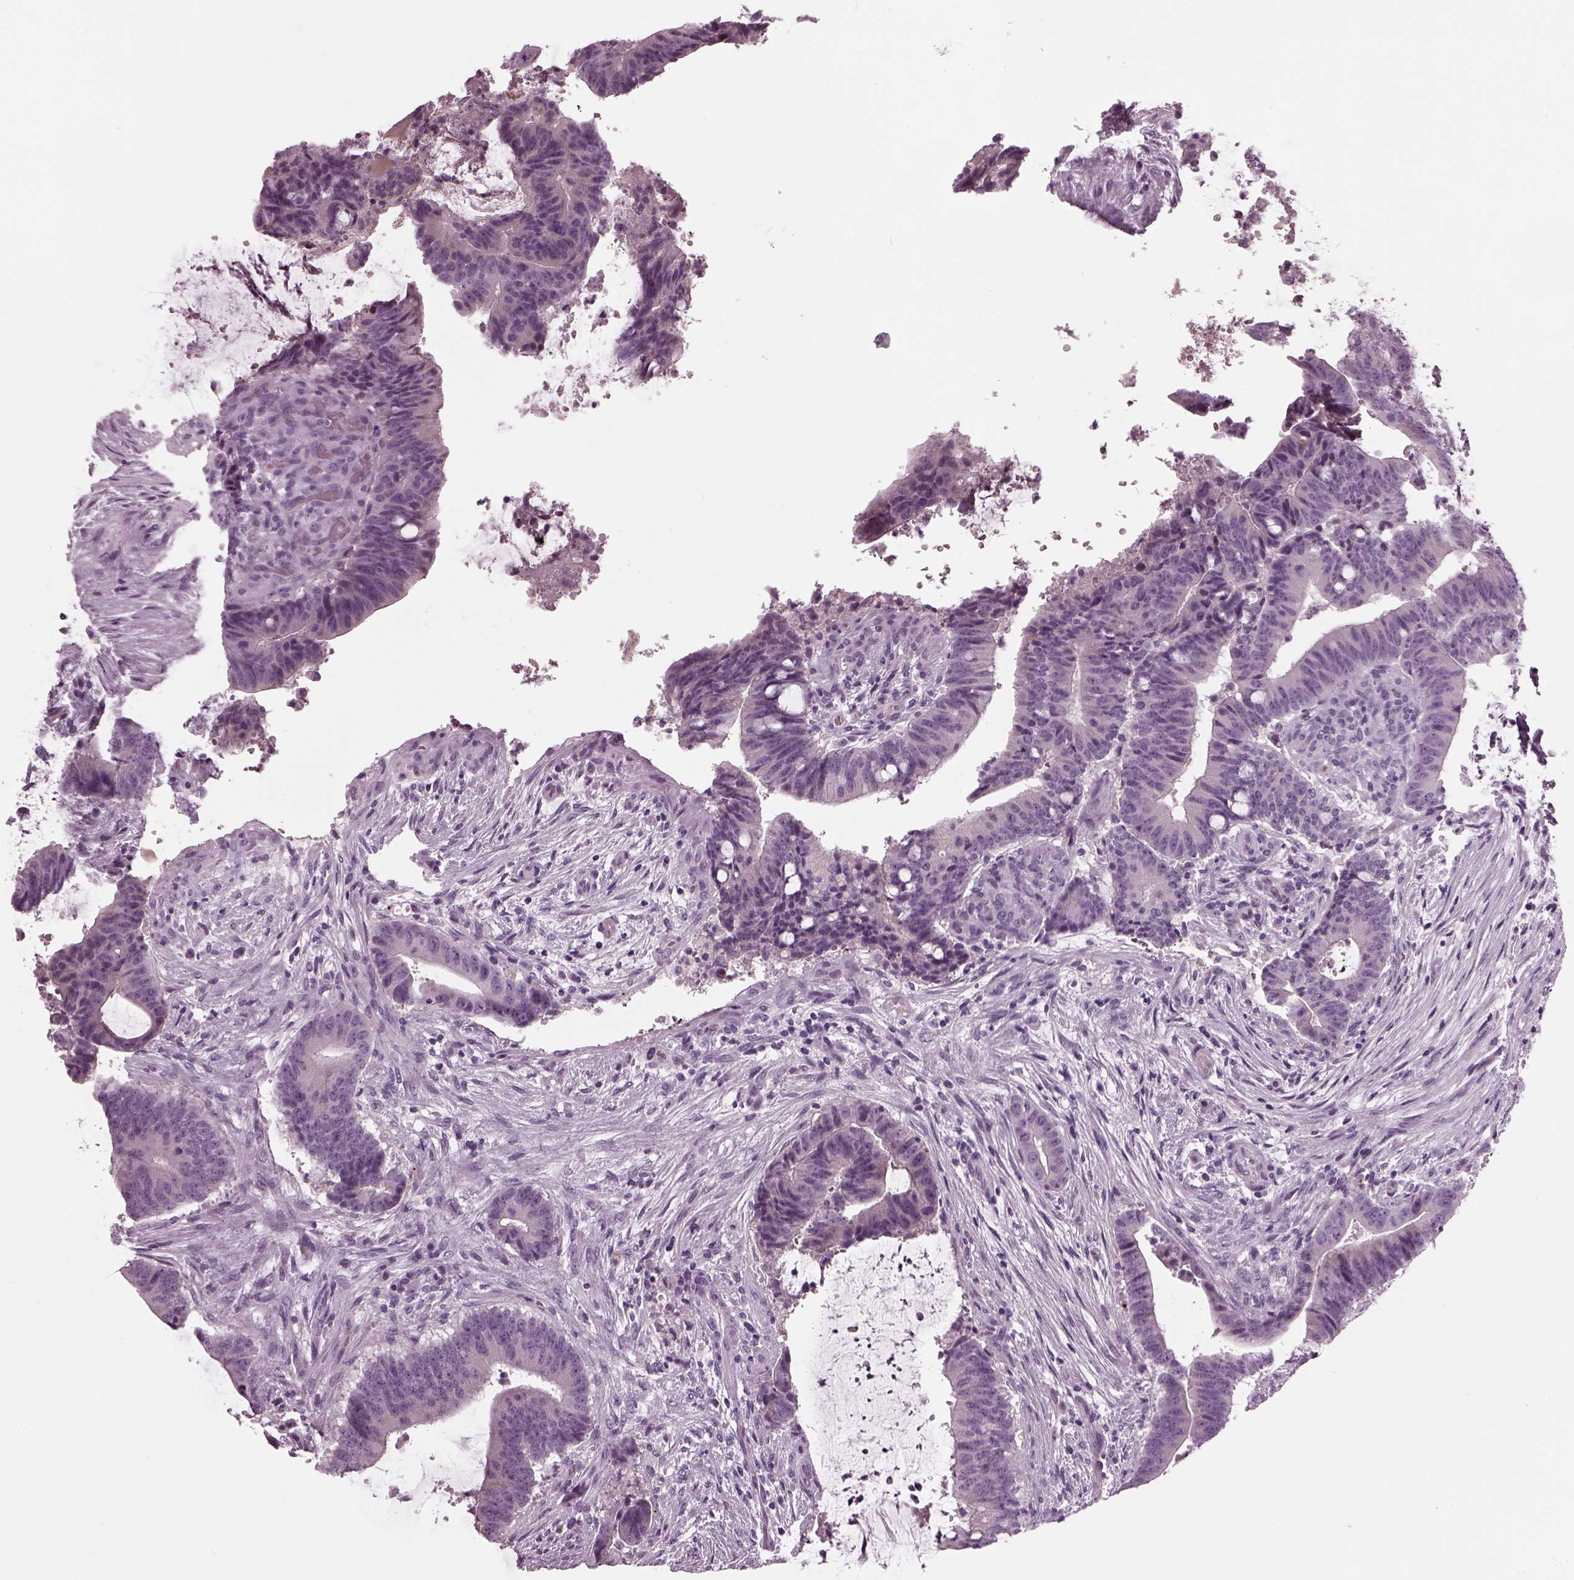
{"staining": {"intensity": "negative", "quantity": "none", "location": "none"}, "tissue": "colorectal cancer", "cell_type": "Tumor cells", "image_type": "cancer", "snomed": [{"axis": "morphology", "description": "Adenocarcinoma, NOS"}, {"axis": "topography", "description": "Colon"}], "caption": "Colorectal cancer (adenocarcinoma) stained for a protein using immunohistochemistry (IHC) exhibits no staining tumor cells.", "gene": "DPYSL5", "patient": {"sex": "female", "age": 43}}